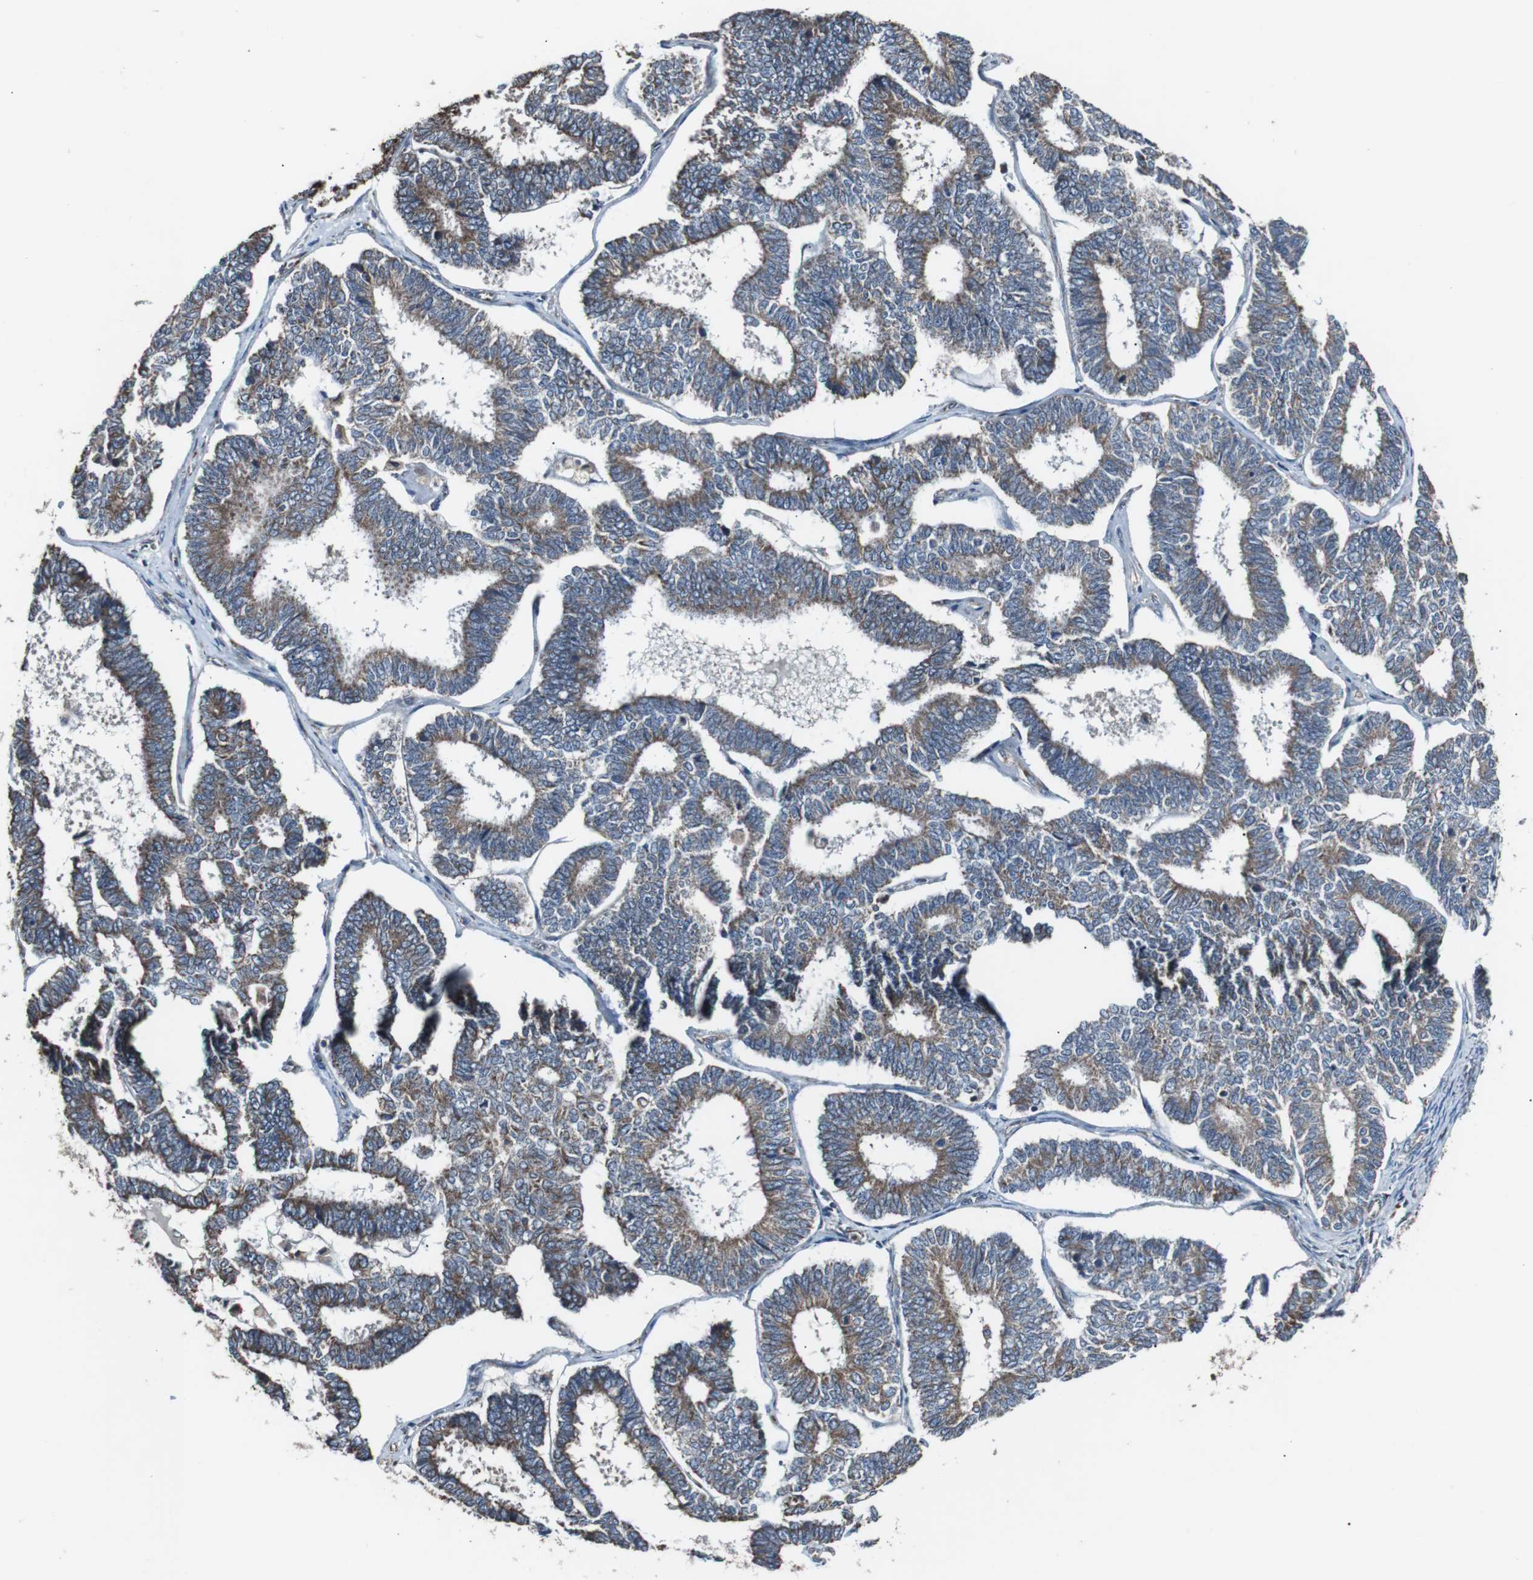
{"staining": {"intensity": "moderate", "quantity": ">75%", "location": "cytoplasmic/membranous"}, "tissue": "endometrial cancer", "cell_type": "Tumor cells", "image_type": "cancer", "snomed": [{"axis": "morphology", "description": "Adenocarcinoma, NOS"}, {"axis": "topography", "description": "Endometrium"}], "caption": "This photomicrograph shows endometrial cancer stained with immunohistochemistry to label a protein in brown. The cytoplasmic/membranous of tumor cells show moderate positivity for the protein. Nuclei are counter-stained blue.", "gene": "CISD2", "patient": {"sex": "female", "age": 70}}